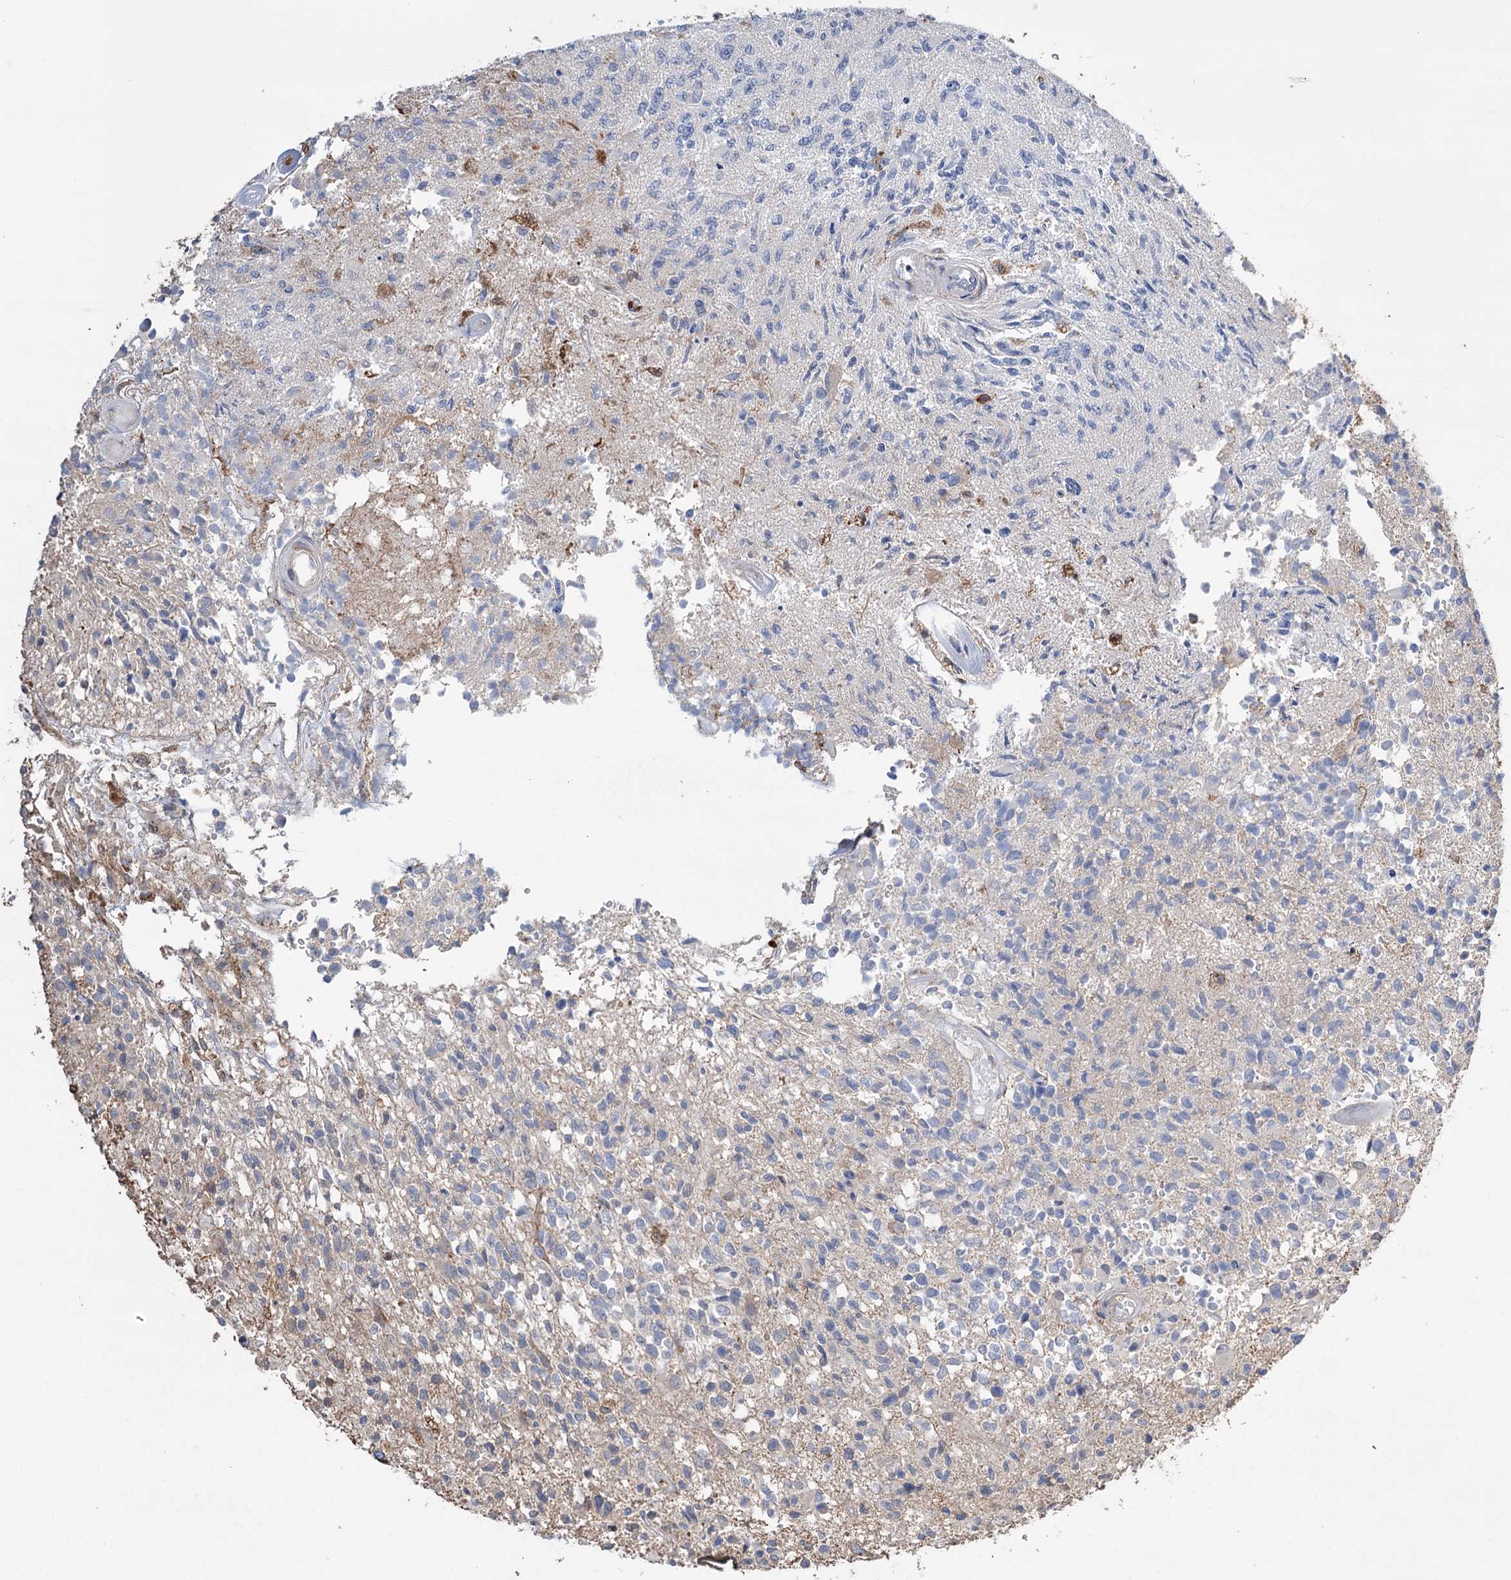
{"staining": {"intensity": "negative", "quantity": "none", "location": "none"}, "tissue": "glioma", "cell_type": "Tumor cells", "image_type": "cancer", "snomed": [{"axis": "morphology", "description": "Glioma, malignant, High grade"}, {"axis": "morphology", "description": "Glioblastoma, NOS"}, {"axis": "topography", "description": "Brain"}], "caption": "IHC image of glioma stained for a protein (brown), which reveals no staining in tumor cells. (DAB (3,3'-diaminobenzidine) immunohistochemistry (IHC) with hematoxylin counter stain).", "gene": "TRIM71", "patient": {"sex": "male", "age": 60}}